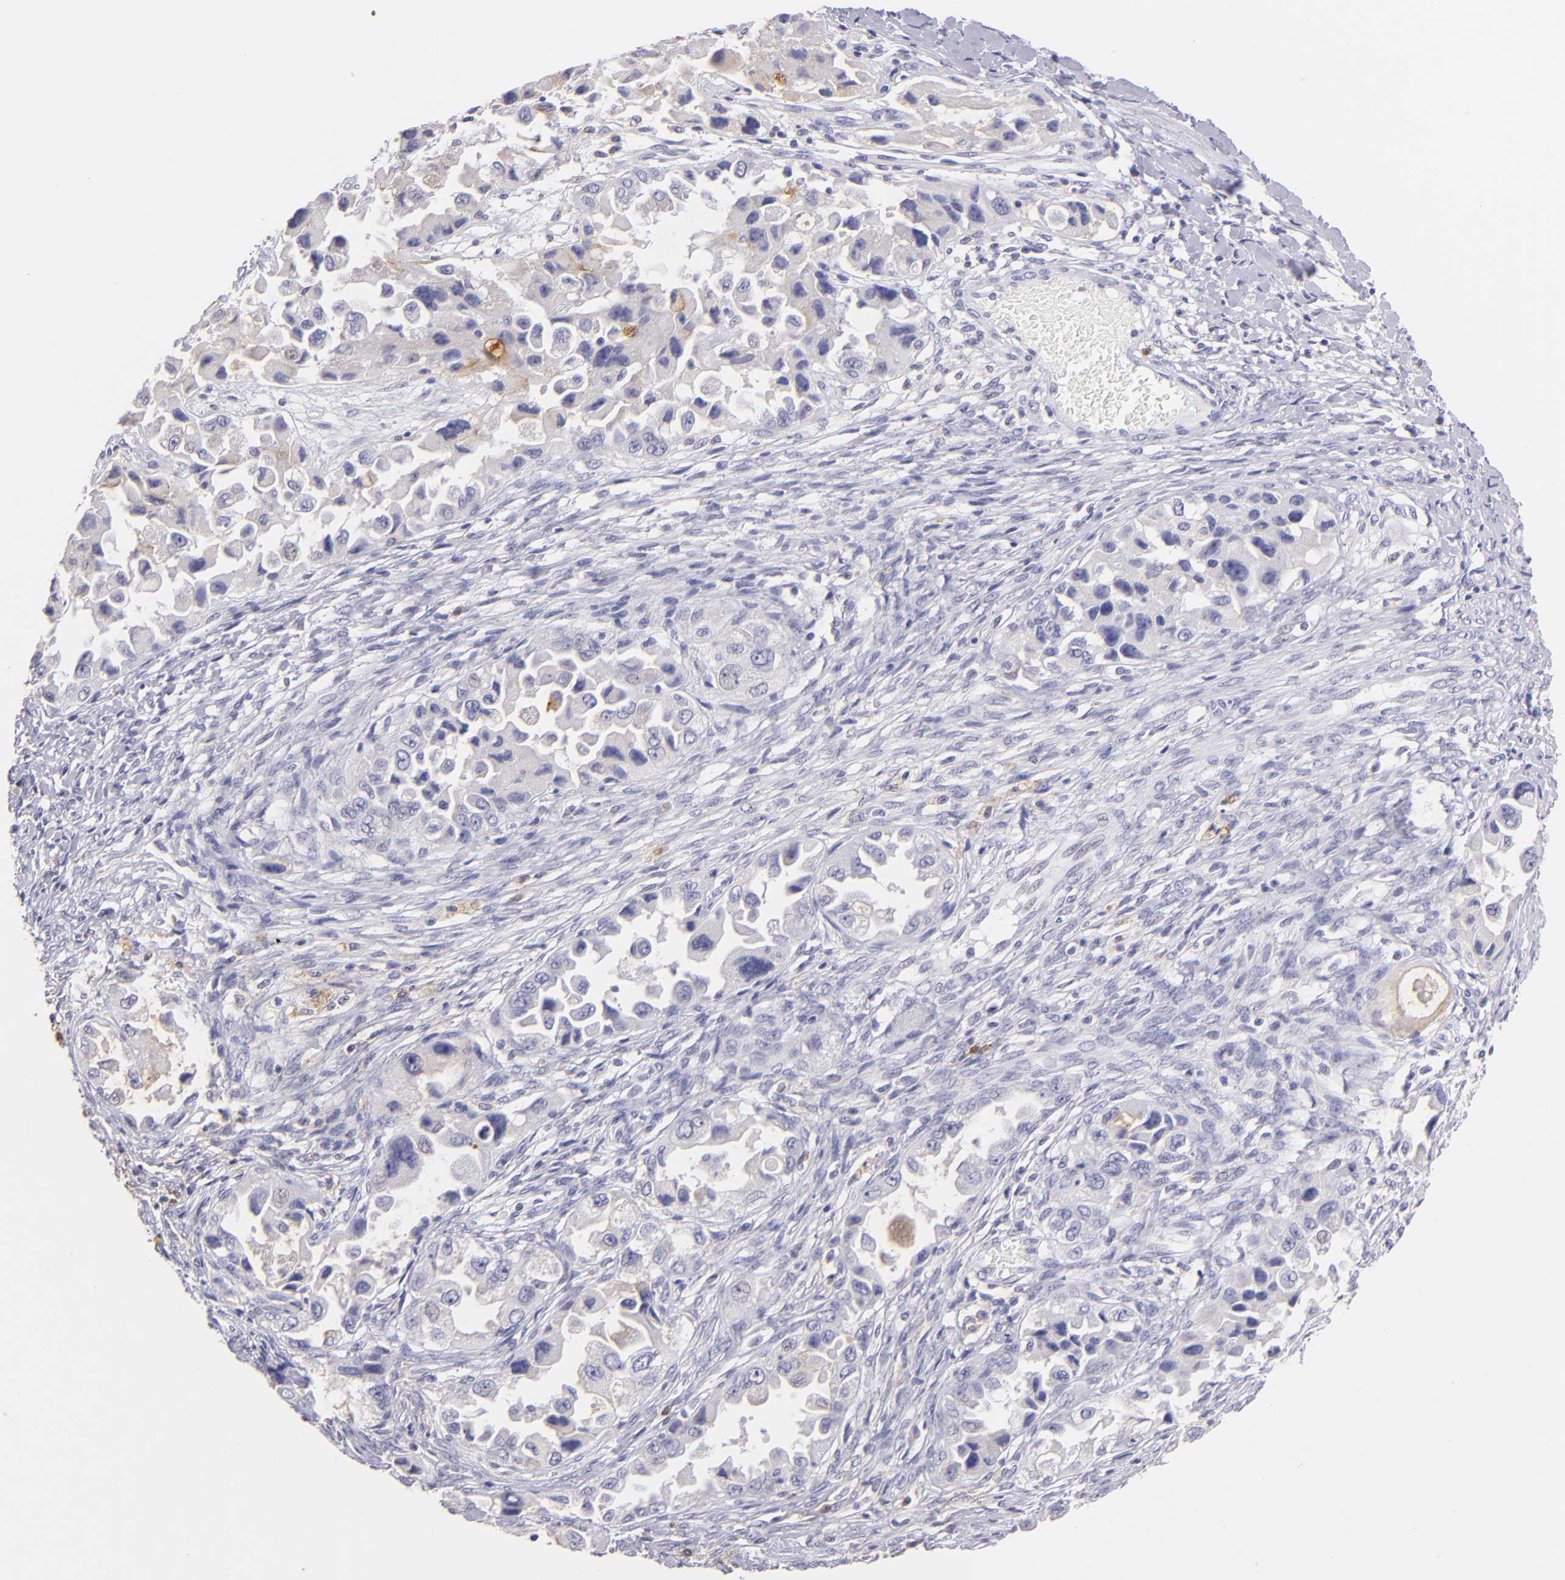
{"staining": {"intensity": "negative", "quantity": "none", "location": "none"}, "tissue": "ovarian cancer", "cell_type": "Tumor cells", "image_type": "cancer", "snomed": [{"axis": "morphology", "description": "Cystadenocarcinoma, serous, NOS"}, {"axis": "topography", "description": "Ovary"}], "caption": "The micrograph displays no significant staining in tumor cells of serous cystadenocarcinoma (ovarian). Brightfield microscopy of IHC stained with DAB (brown) and hematoxylin (blue), captured at high magnification.", "gene": "IL2RA", "patient": {"sex": "female", "age": 84}}